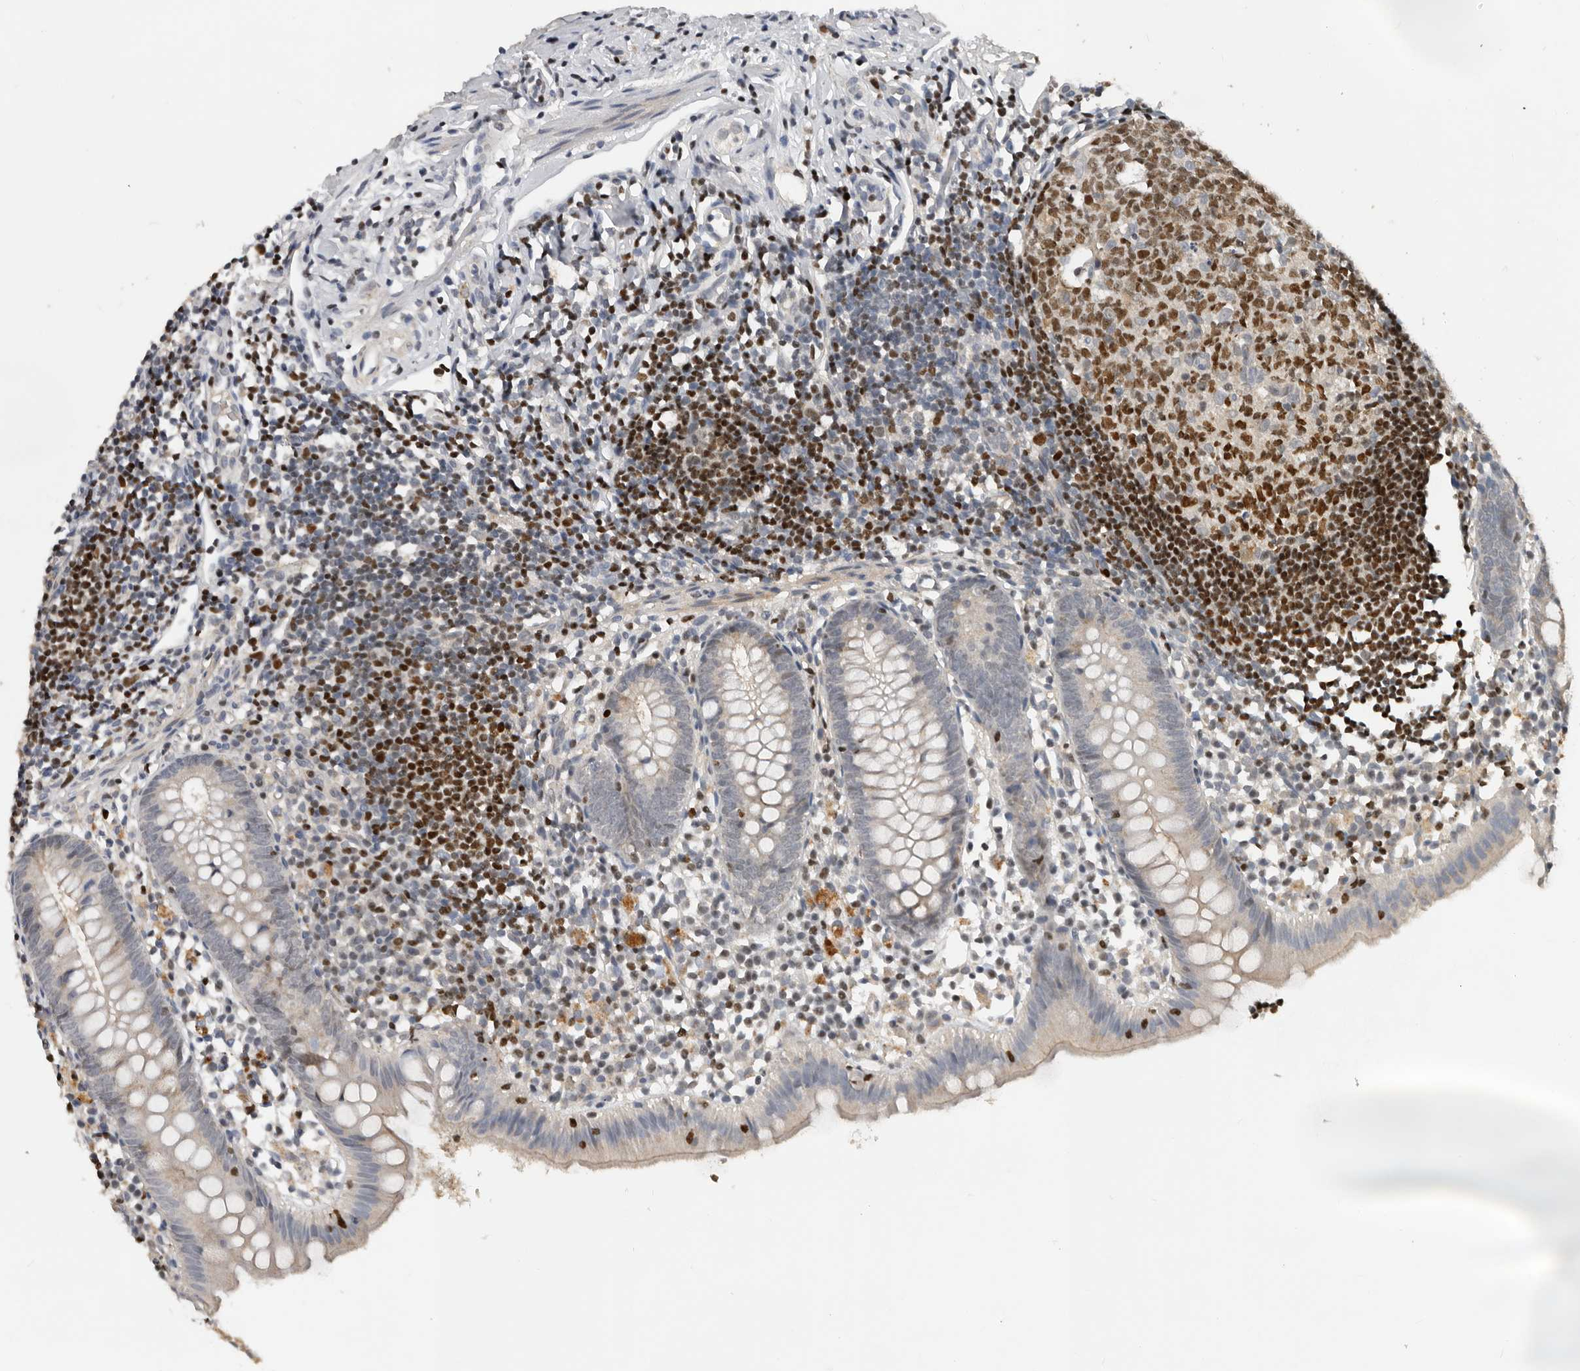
{"staining": {"intensity": "negative", "quantity": "none", "location": "none"}, "tissue": "appendix", "cell_type": "Glandular cells", "image_type": "normal", "snomed": [{"axis": "morphology", "description": "Normal tissue, NOS"}, {"axis": "topography", "description": "Appendix"}], "caption": "A high-resolution histopathology image shows immunohistochemistry staining of benign appendix, which reveals no significant staining in glandular cells. (DAB IHC visualized using brightfield microscopy, high magnification).", "gene": "HENMT1", "patient": {"sex": "female", "age": 20}}